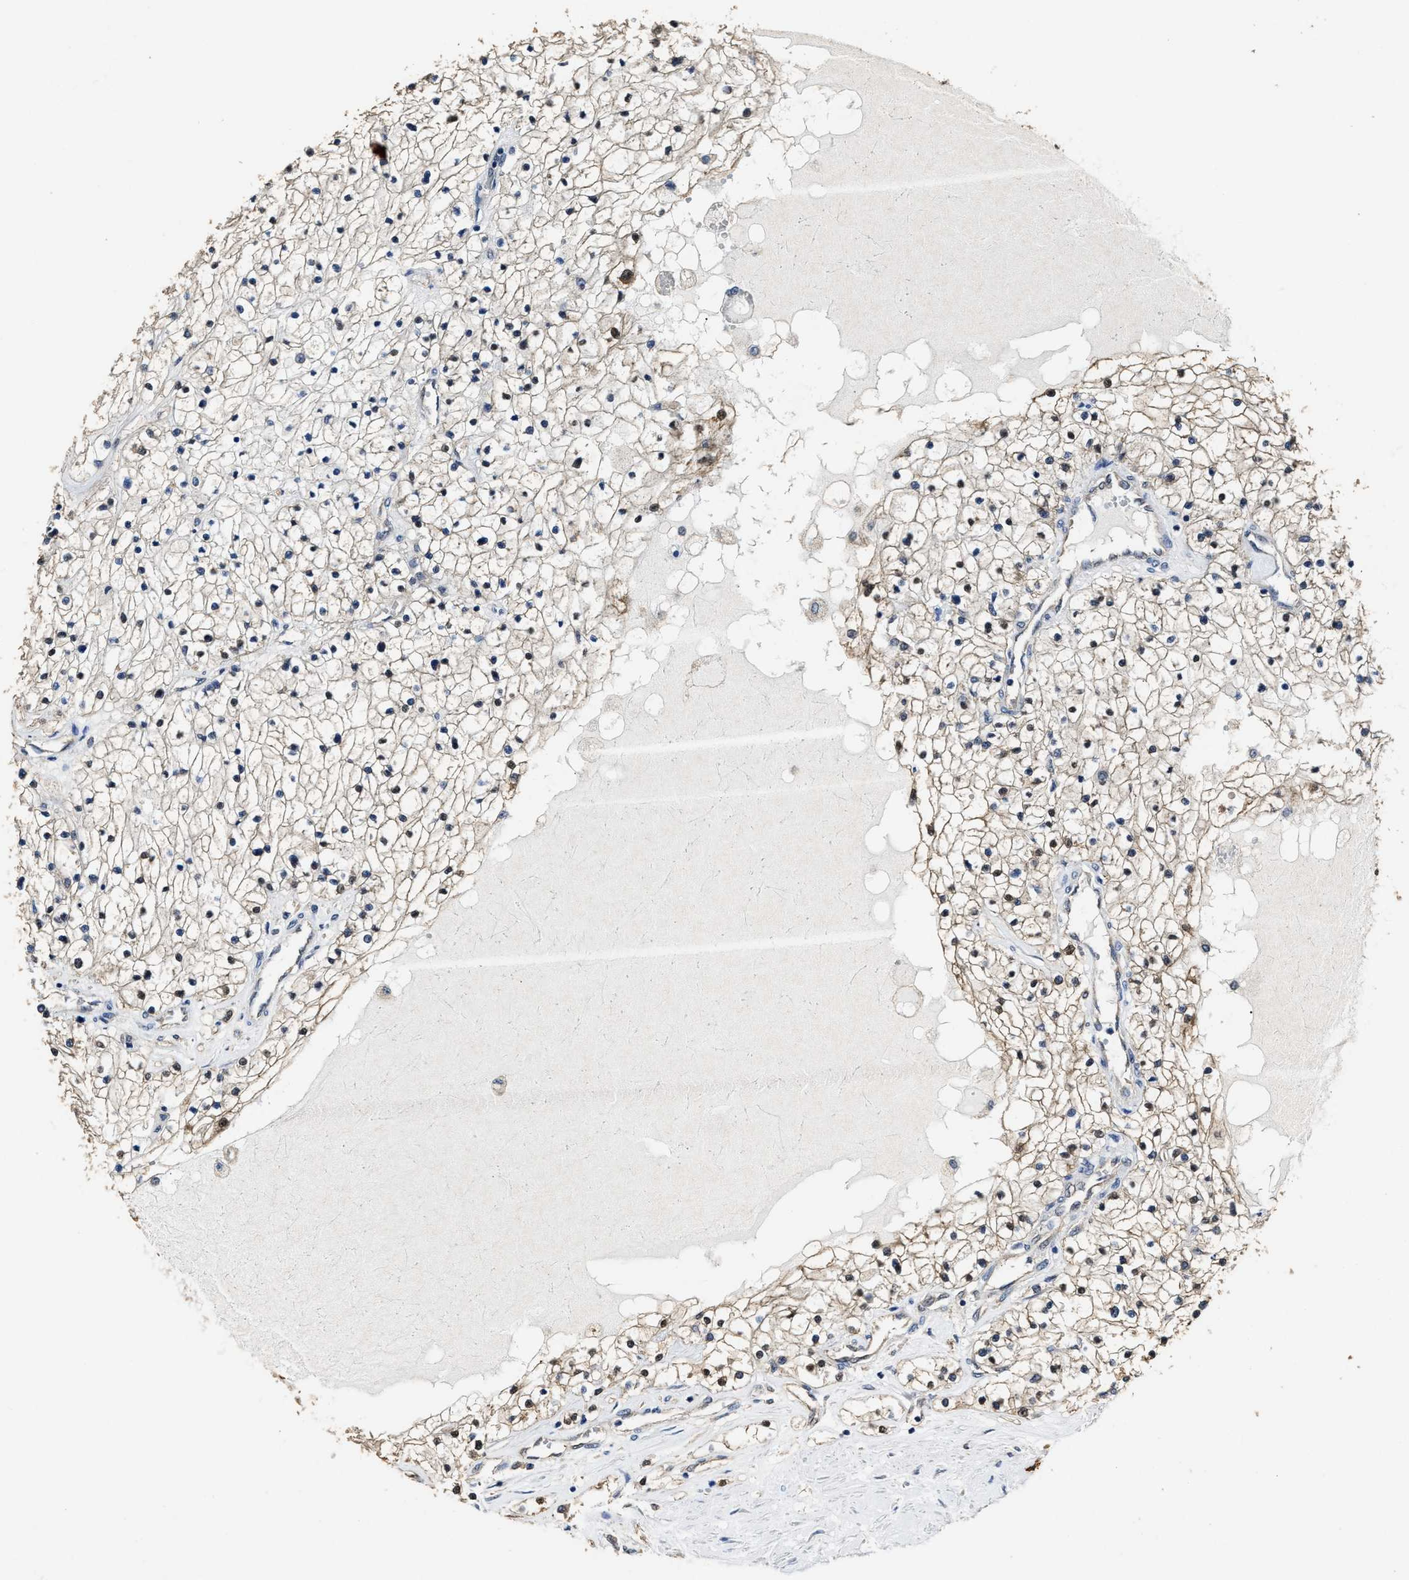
{"staining": {"intensity": "weak", "quantity": "<25%", "location": "nuclear"}, "tissue": "renal cancer", "cell_type": "Tumor cells", "image_type": "cancer", "snomed": [{"axis": "morphology", "description": "Adenocarcinoma, NOS"}, {"axis": "topography", "description": "Kidney"}], "caption": "A micrograph of human renal adenocarcinoma is negative for staining in tumor cells.", "gene": "YWHAE", "patient": {"sex": "male", "age": 68}}